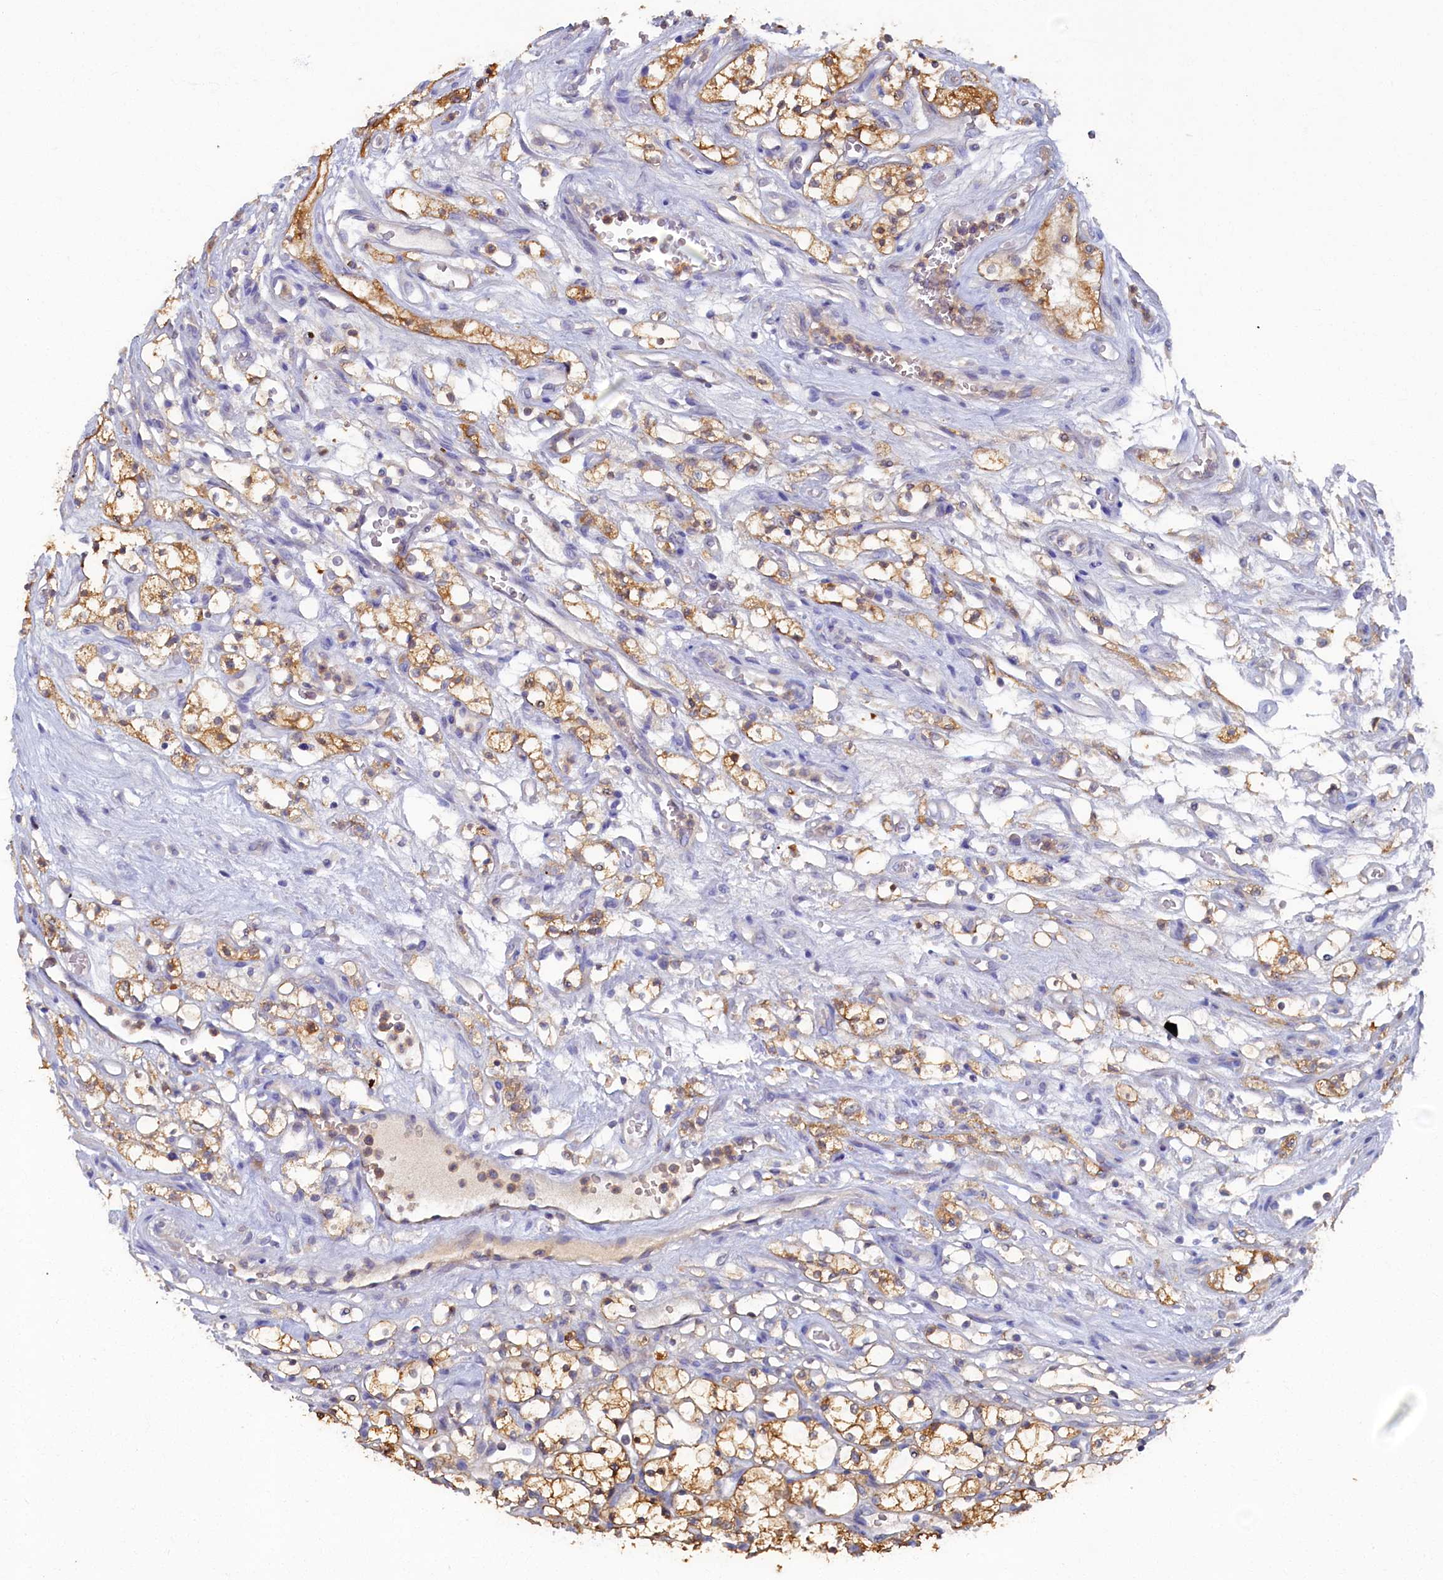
{"staining": {"intensity": "moderate", "quantity": "25%-75%", "location": "cytoplasmic/membranous"}, "tissue": "renal cancer", "cell_type": "Tumor cells", "image_type": "cancer", "snomed": [{"axis": "morphology", "description": "Adenocarcinoma, NOS"}, {"axis": "topography", "description": "Kidney"}], "caption": "Renal cancer was stained to show a protein in brown. There is medium levels of moderate cytoplasmic/membranous positivity in about 25%-75% of tumor cells.", "gene": "TIMM8B", "patient": {"sex": "female", "age": 69}}